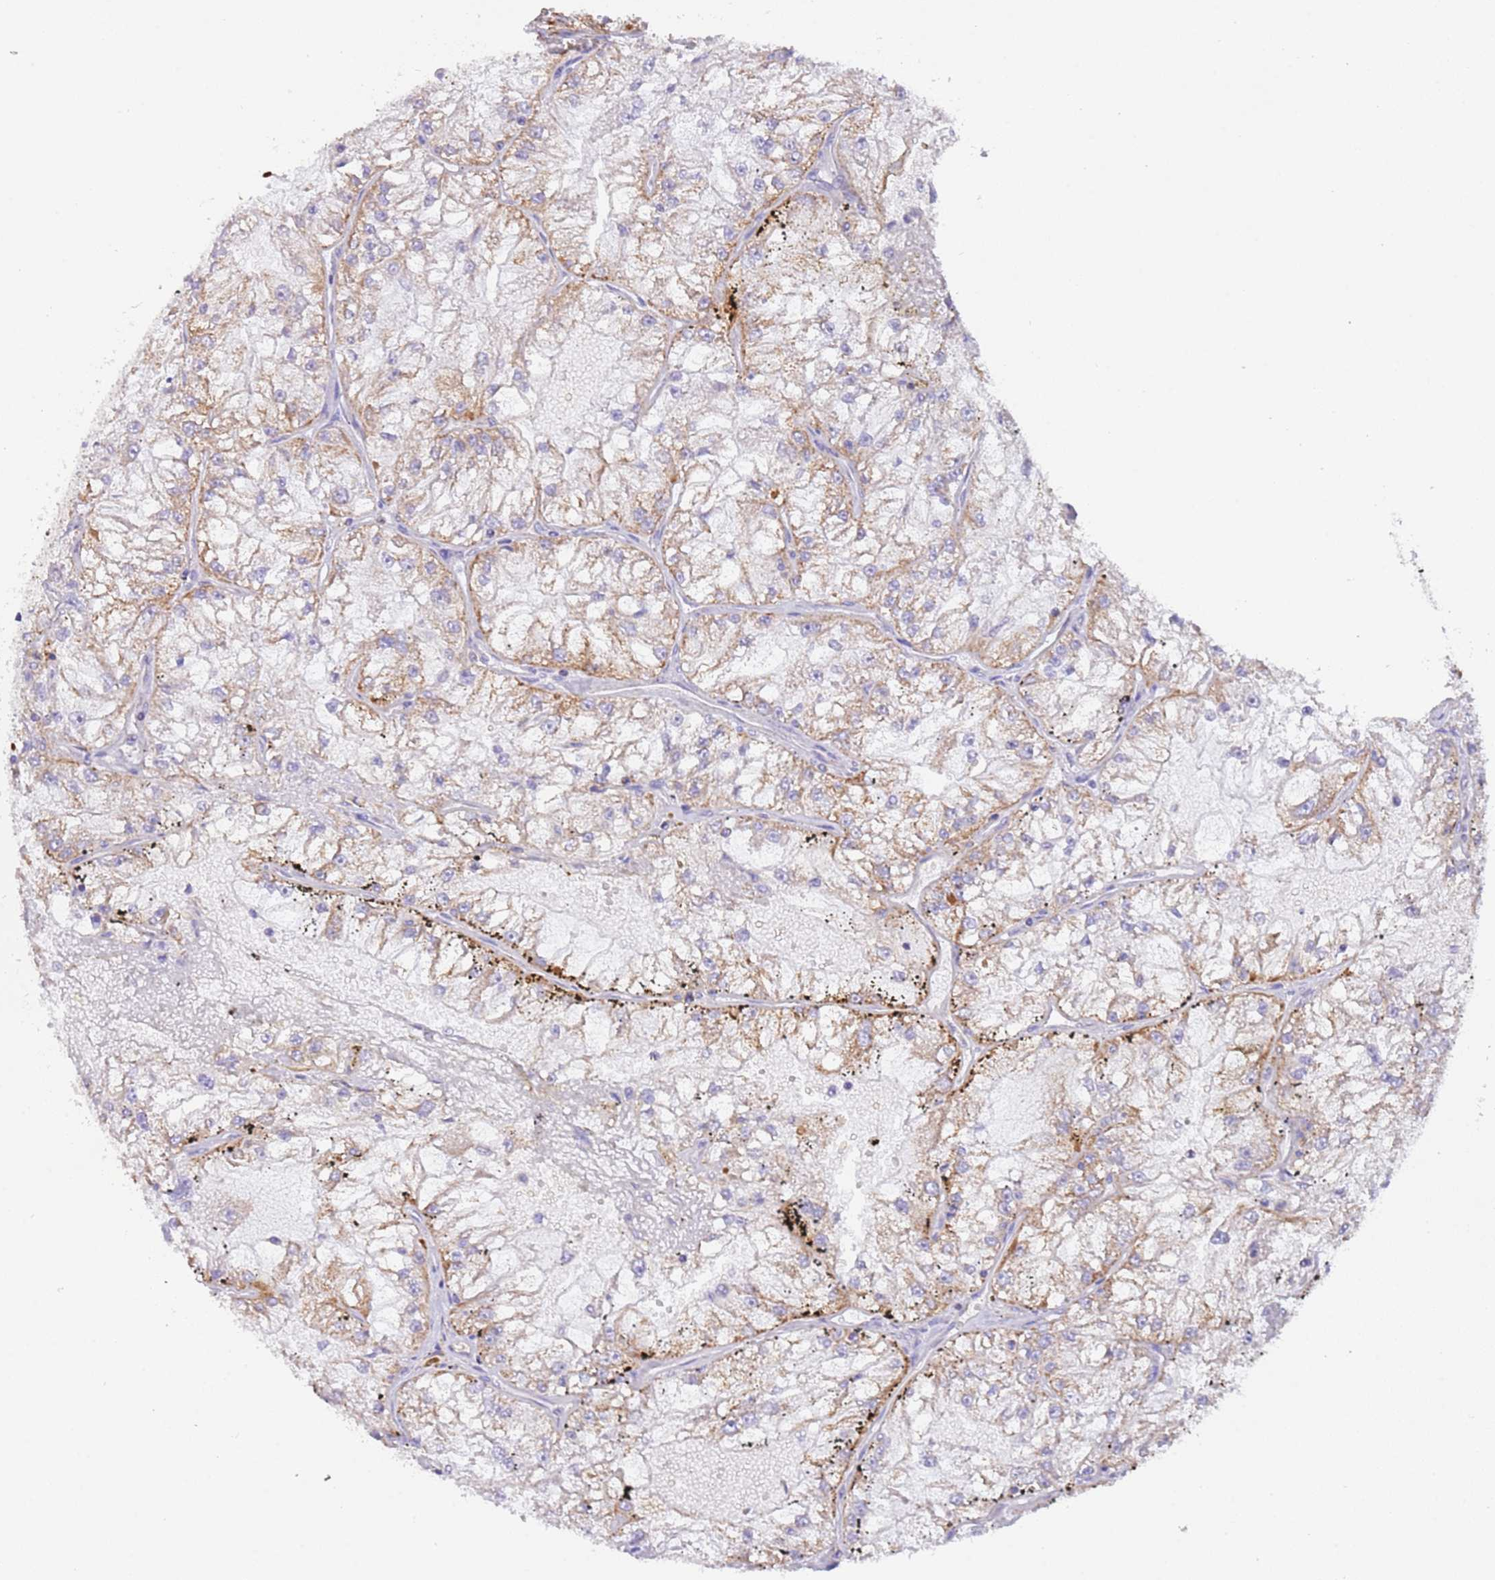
{"staining": {"intensity": "moderate", "quantity": ">75%", "location": "cytoplasmic/membranous"}, "tissue": "renal cancer", "cell_type": "Tumor cells", "image_type": "cancer", "snomed": [{"axis": "morphology", "description": "Adenocarcinoma, NOS"}, {"axis": "topography", "description": "Kidney"}], "caption": "Human renal adenocarcinoma stained with a brown dye demonstrates moderate cytoplasmic/membranous positive expression in approximately >75% of tumor cells.", "gene": "SUCLG2", "patient": {"sex": "female", "age": 72}}